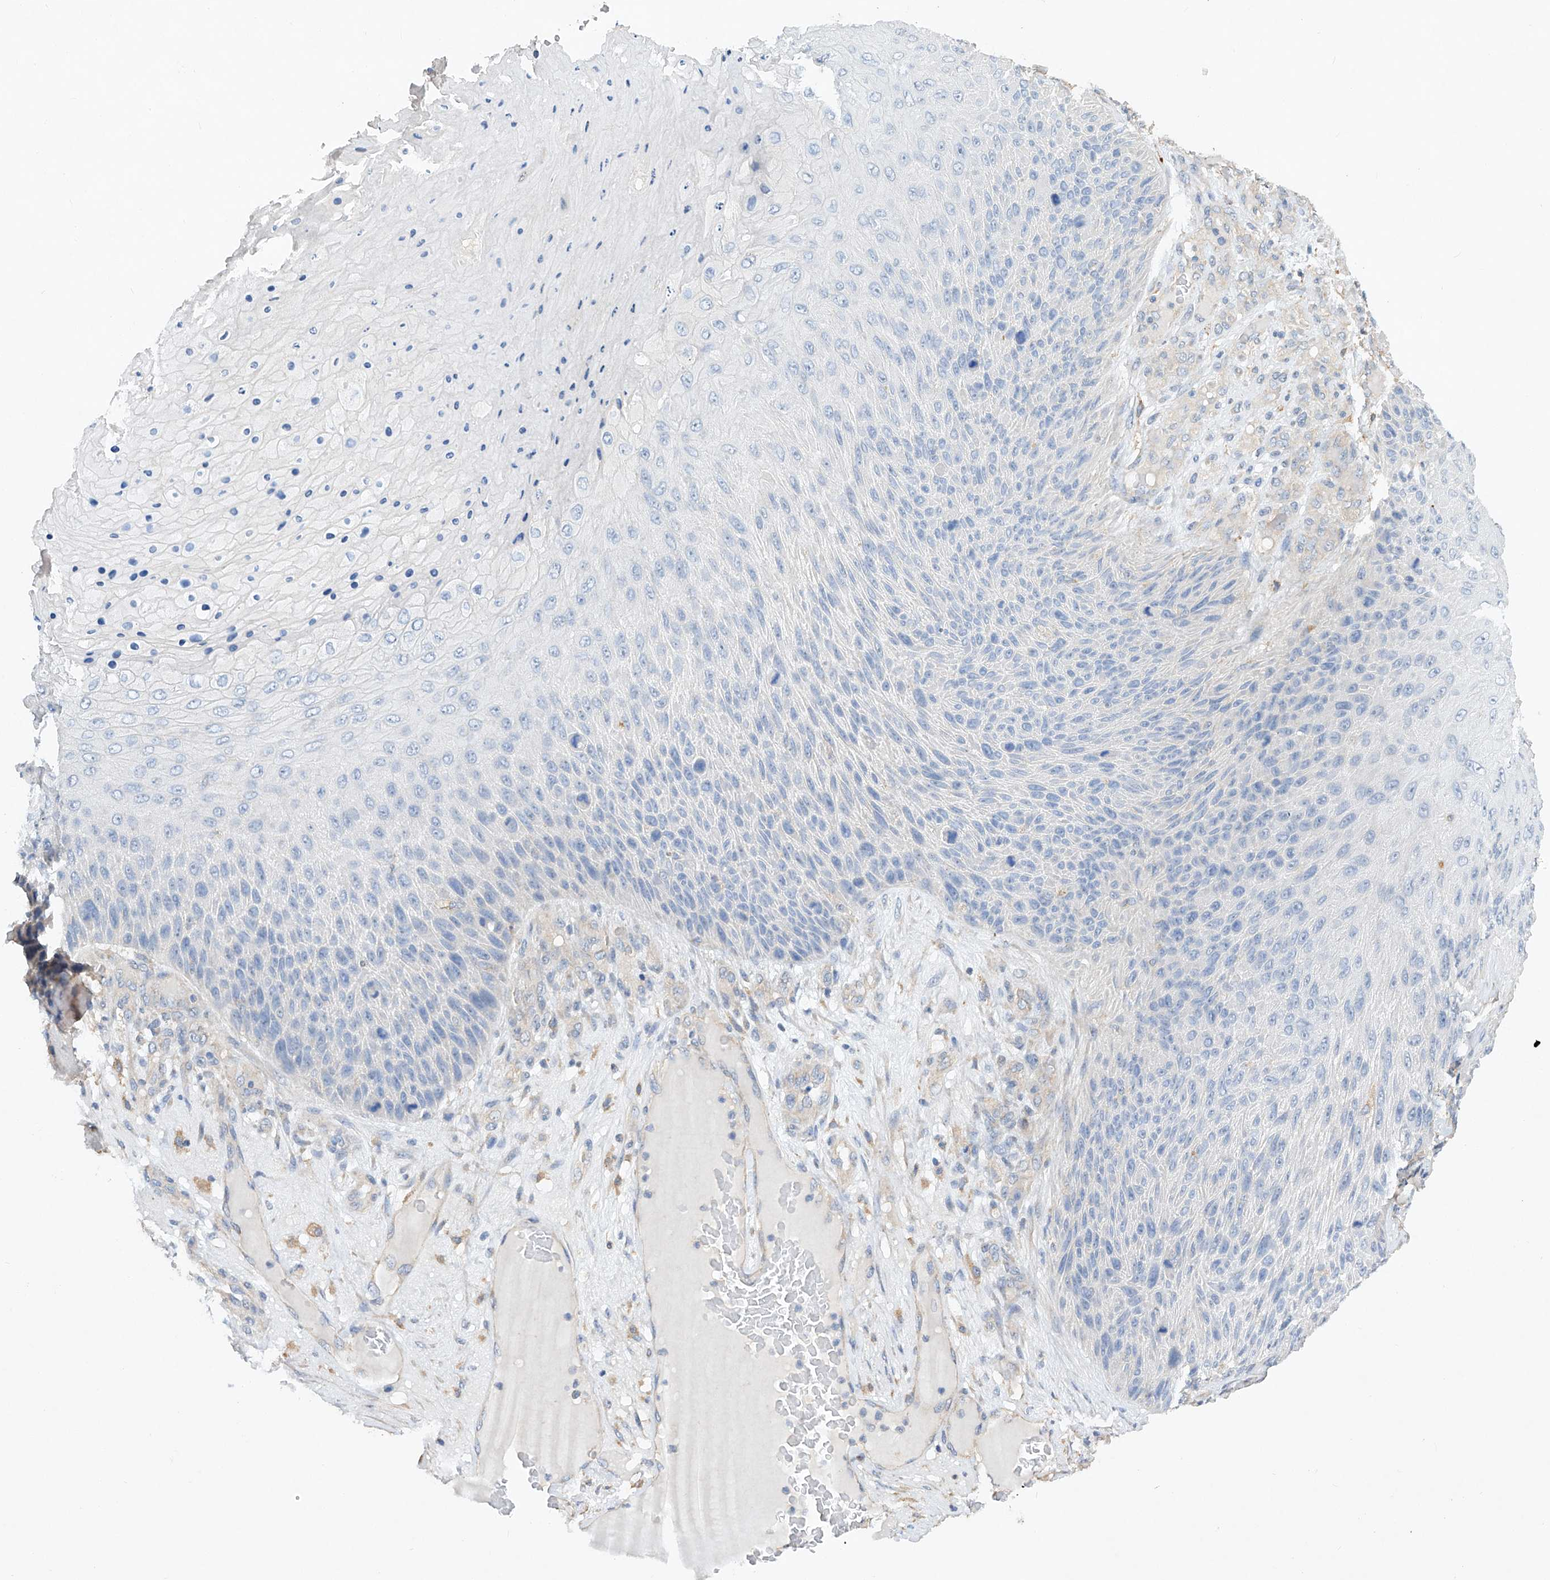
{"staining": {"intensity": "negative", "quantity": "none", "location": "none"}, "tissue": "skin cancer", "cell_type": "Tumor cells", "image_type": "cancer", "snomed": [{"axis": "morphology", "description": "Squamous cell carcinoma, NOS"}, {"axis": "topography", "description": "Skin"}], "caption": "Tumor cells are negative for brown protein staining in skin cancer (squamous cell carcinoma).", "gene": "AMD1", "patient": {"sex": "female", "age": 88}}